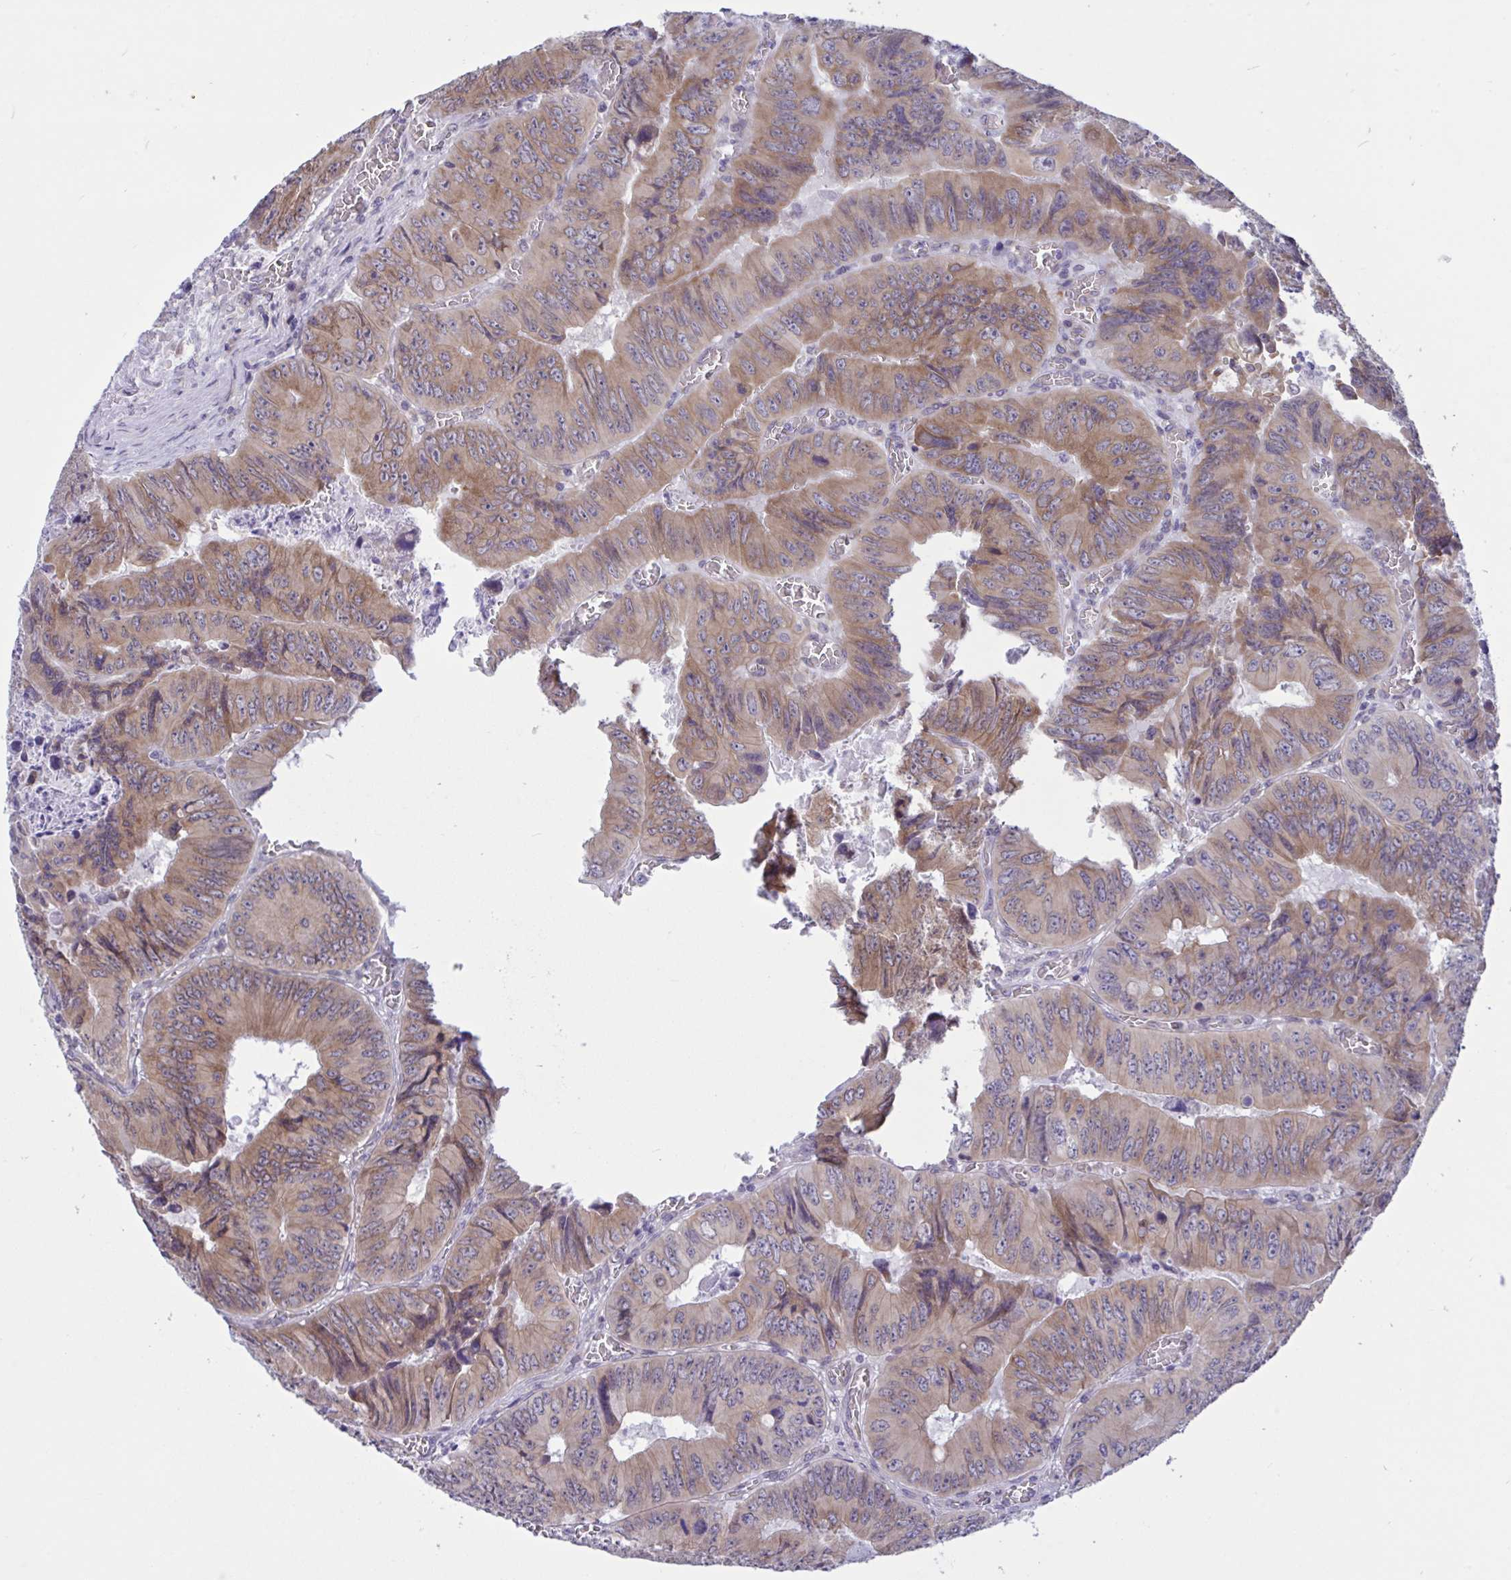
{"staining": {"intensity": "moderate", "quantity": ">75%", "location": "cytoplasmic/membranous"}, "tissue": "colorectal cancer", "cell_type": "Tumor cells", "image_type": "cancer", "snomed": [{"axis": "morphology", "description": "Adenocarcinoma, NOS"}, {"axis": "topography", "description": "Colon"}], "caption": "Colorectal cancer (adenocarcinoma) was stained to show a protein in brown. There is medium levels of moderate cytoplasmic/membranous expression in approximately >75% of tumor cells.", "gene": "CAMLG", "patient": {"sex": "female", "age": 84}}